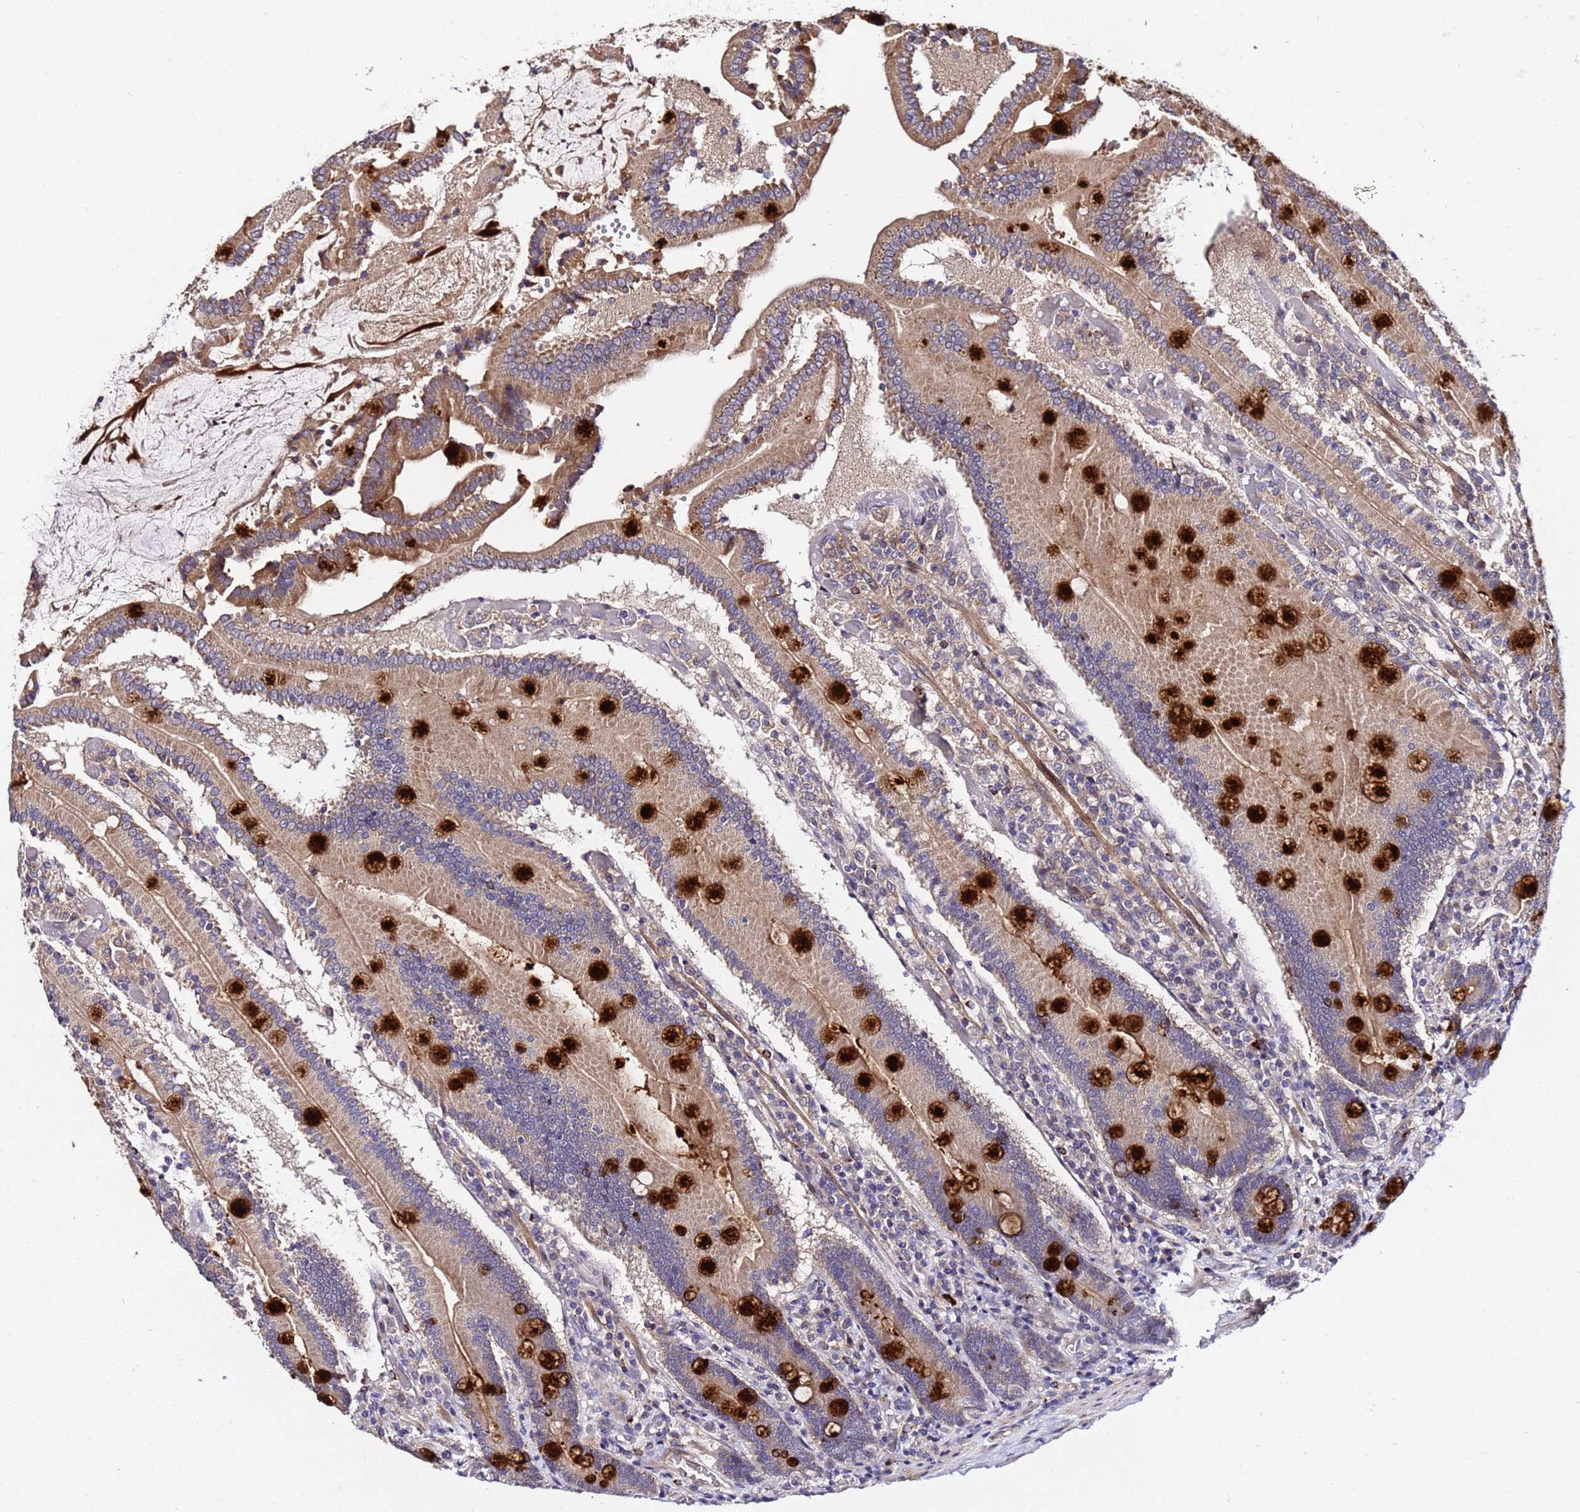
{"staining": {"intensity": "strong", "quantity": "25%-75%", "location": "cytoplasmic/membranous"}, "tissue": "duodenum", "cell_type": "Glandular cells", "image_type": "normal", "snomed": [{"axis": "morphology", "description": "Normal tissue, NOS"}, {"axis": "topography", "description": "Duodenum"}], "caption": "This histopathology image exhibits unremarkable duodenum stained with immunohistochemistry to label a protein in brown. The cytoplasmic/membranous of glandular cells show strong positivity for the protein. Nuclei are counter-stained blue.", "gene": "PLXDC2", "patient": {"sex": "female", "age": 62}}